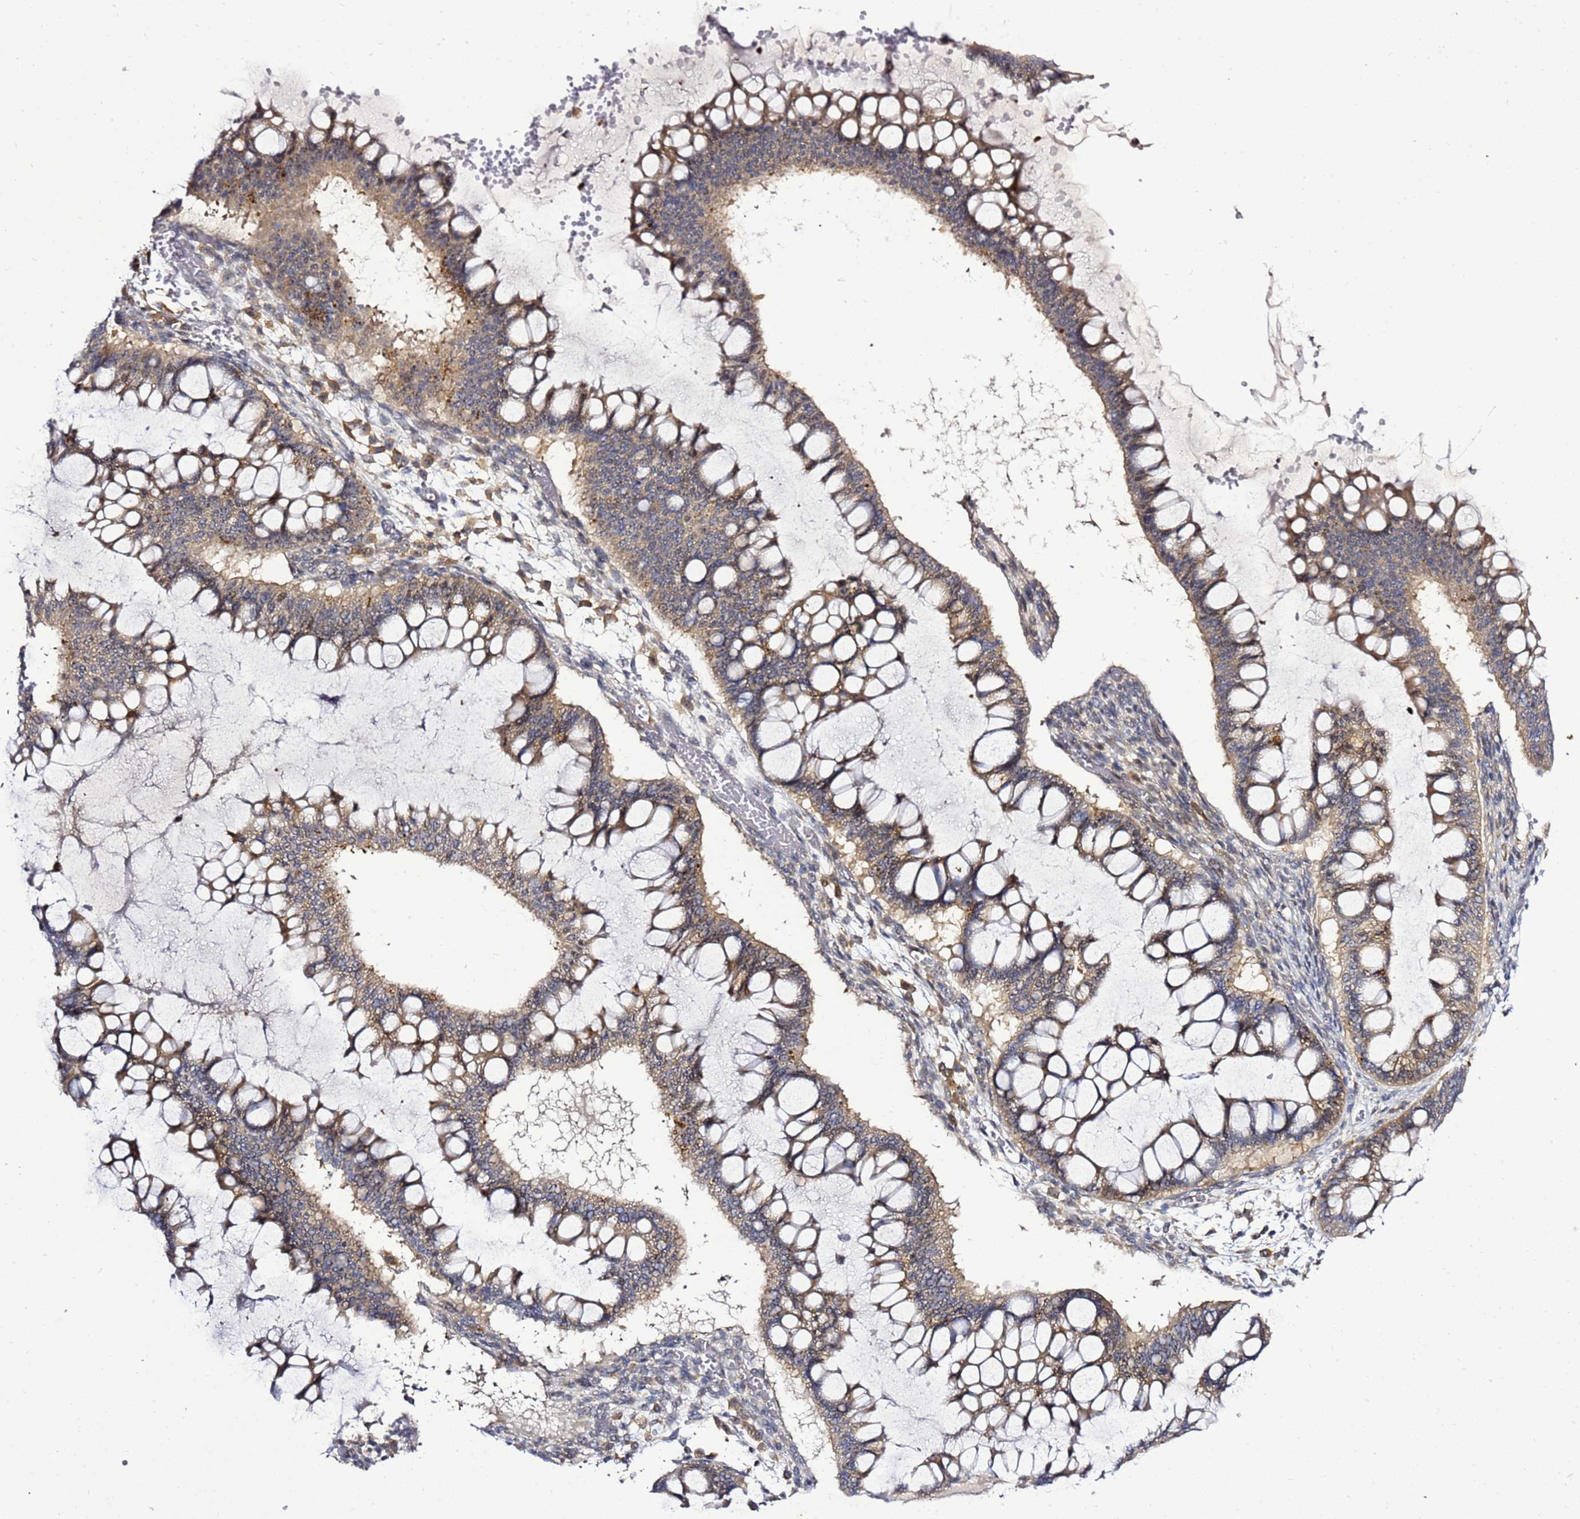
{"staining": {"intensity": "strong", "quantity": ">75%", "location": "cytoplasmic/membranous"}, "tissue": "ovarian cancer", "cell_type": "Tumor cells", "image_type": "cancer", "snomed": [{"axis": "morphology", "description": "Cystadenocarcinoma, mucinous, NOS"}, {"axis": "topography", "description": "Ovary"}], "caption": "Ovarian mucinous cystadenocarcinoma was stained to show a protein in brown. There is high levels of strong cytoplasmic/membranous expression in about >75% of tumor cells. (Brightfield microscopy of DAB IHC at high magnification).", "gene": "NOL8", "patient": {"sex": "female", "age": 73}}